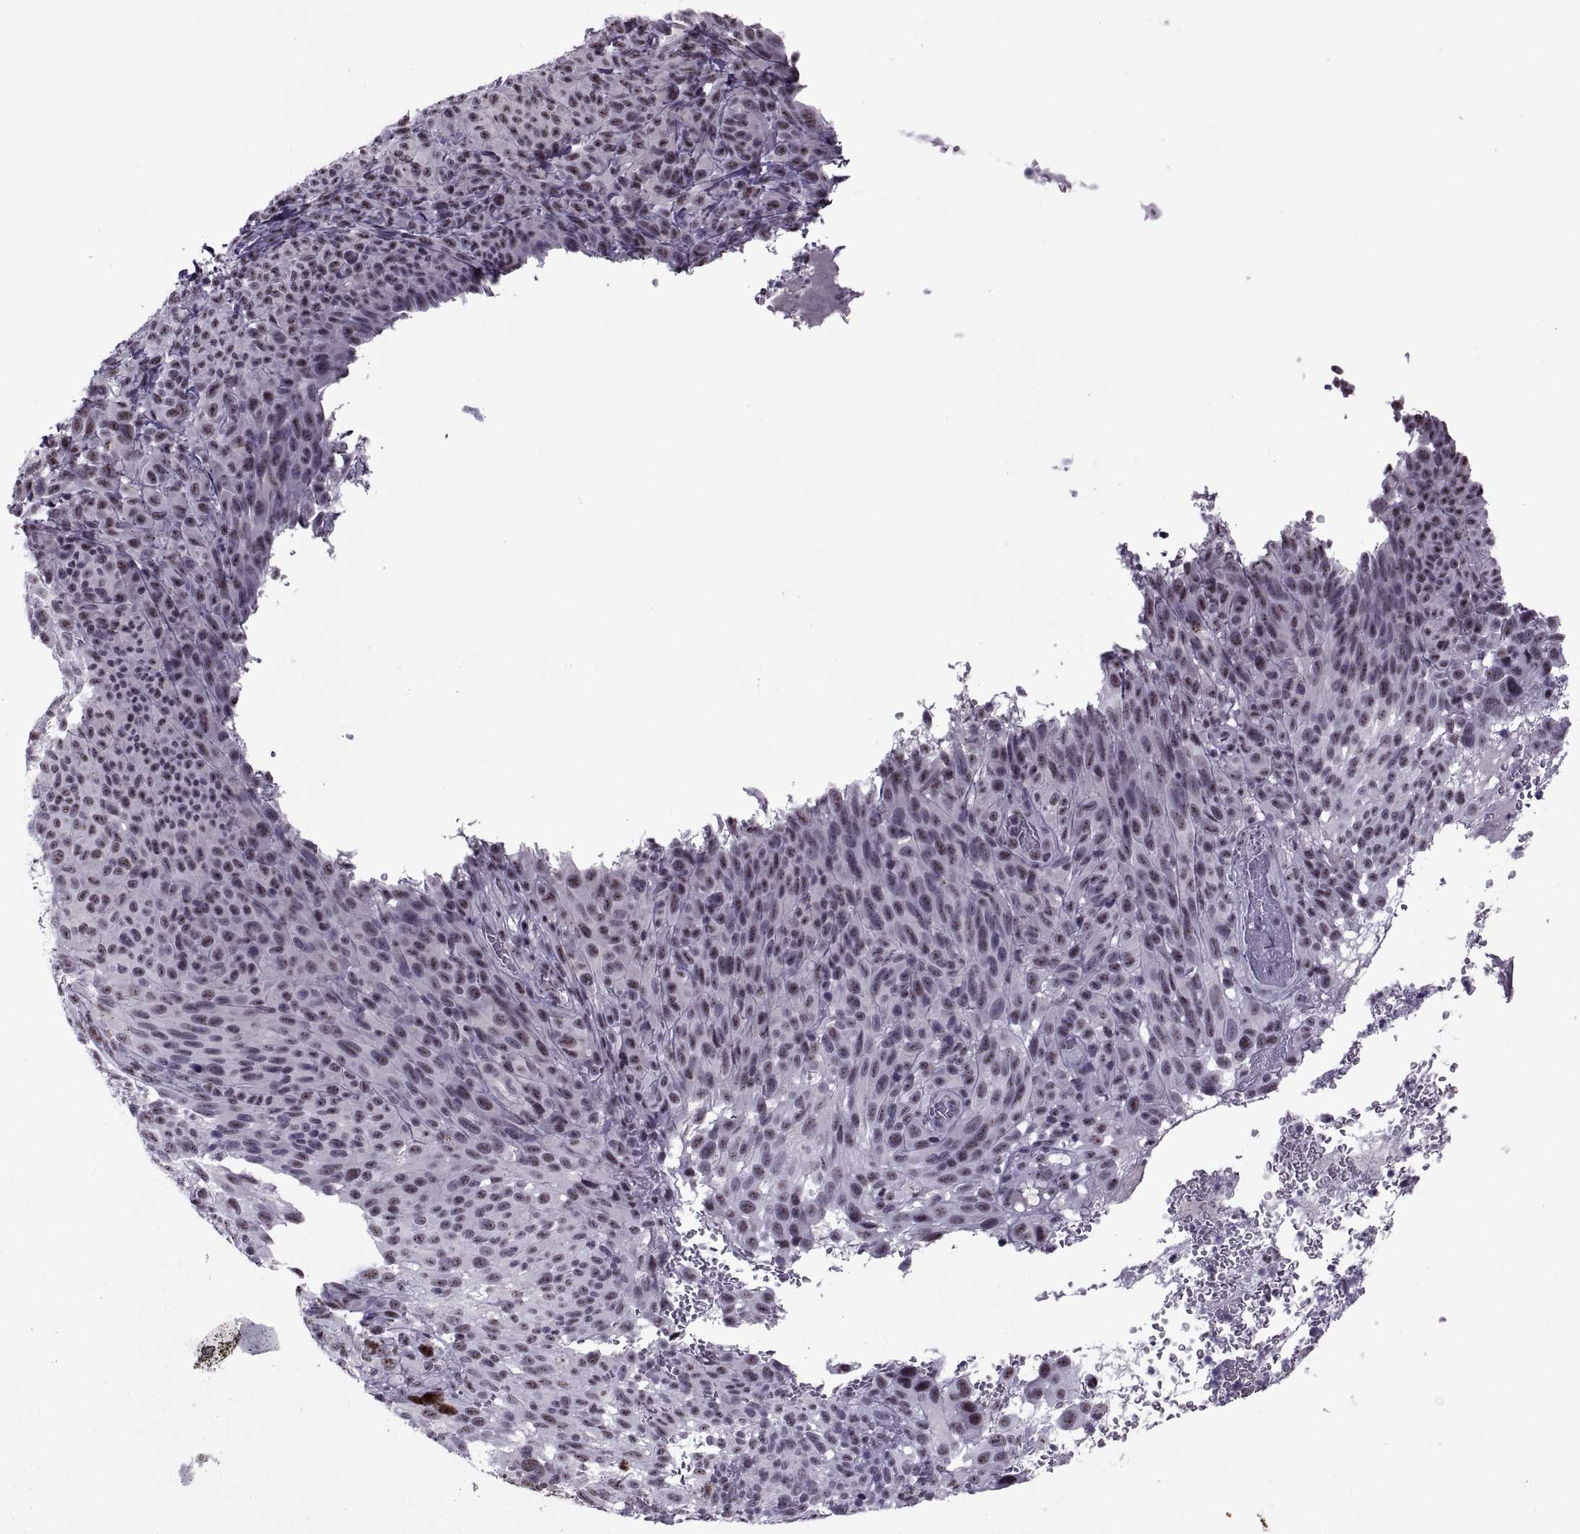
{"staining": {"intensity": "weak", "quantity": "25%-75%", "location": "nuclear"}, "tissue": "melanoma", "cell_type": "Tumor cells", "image_type": "cancer", "snomed": [{"axis": "morphology", "description": "Malignant melanoma, NOS"}, {"axis": "topography", "description": "Skin"}], "caption": "Immunohistochemistry (IHC) staining of melanoma, which reveals low levels of weak nuclear positivity in approximately 25%-75% of tumor cells indicating weak nuclear protein positivity. The staining was performed using DAB (brown) for protein detection and nuclei were counterstained in hematoxylin (blue).", "gene": "MAGEA4", "patient": {"sex": "male", "age": 83}}